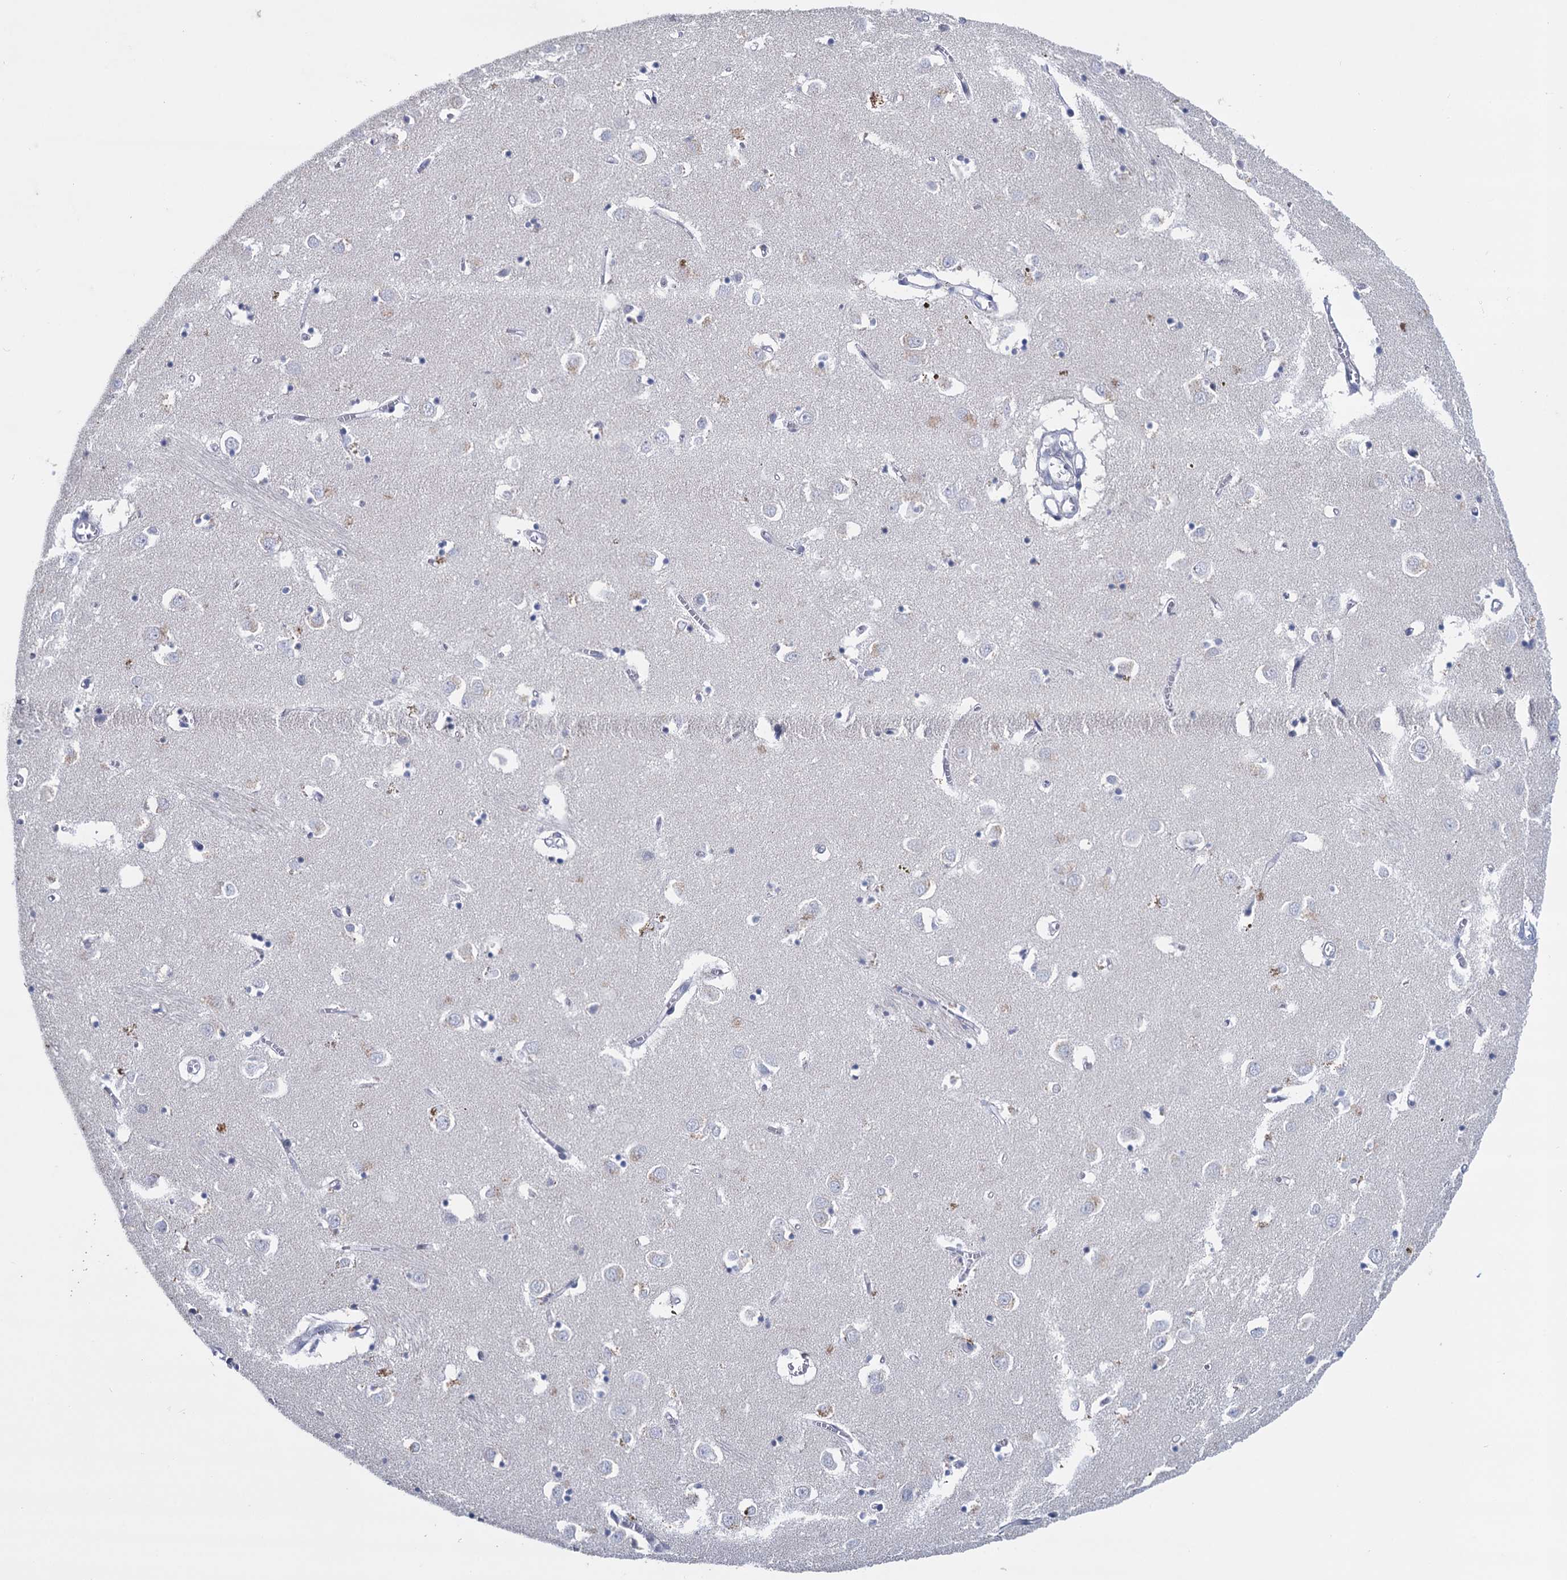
{"staining": {"intensity": "negative", "quantity": "none", "location": "none"}, "tissue": "caudate", "cell_type": "Glial cells", "image_type": "normal", "snomed": [{"axis": "morphology", "description": "Normal tissue, NOS"}, {"axis": "topography", "description": "Lateral ventricle wall"}], "caption": "Glial cells are negative for protein expression in unremarkable human caudate. (Immunohistochemistry (ihc), brightfield microscopy, high magnification).", "gene": "SFN", "patient": {"sex": "male", "age": 70}}